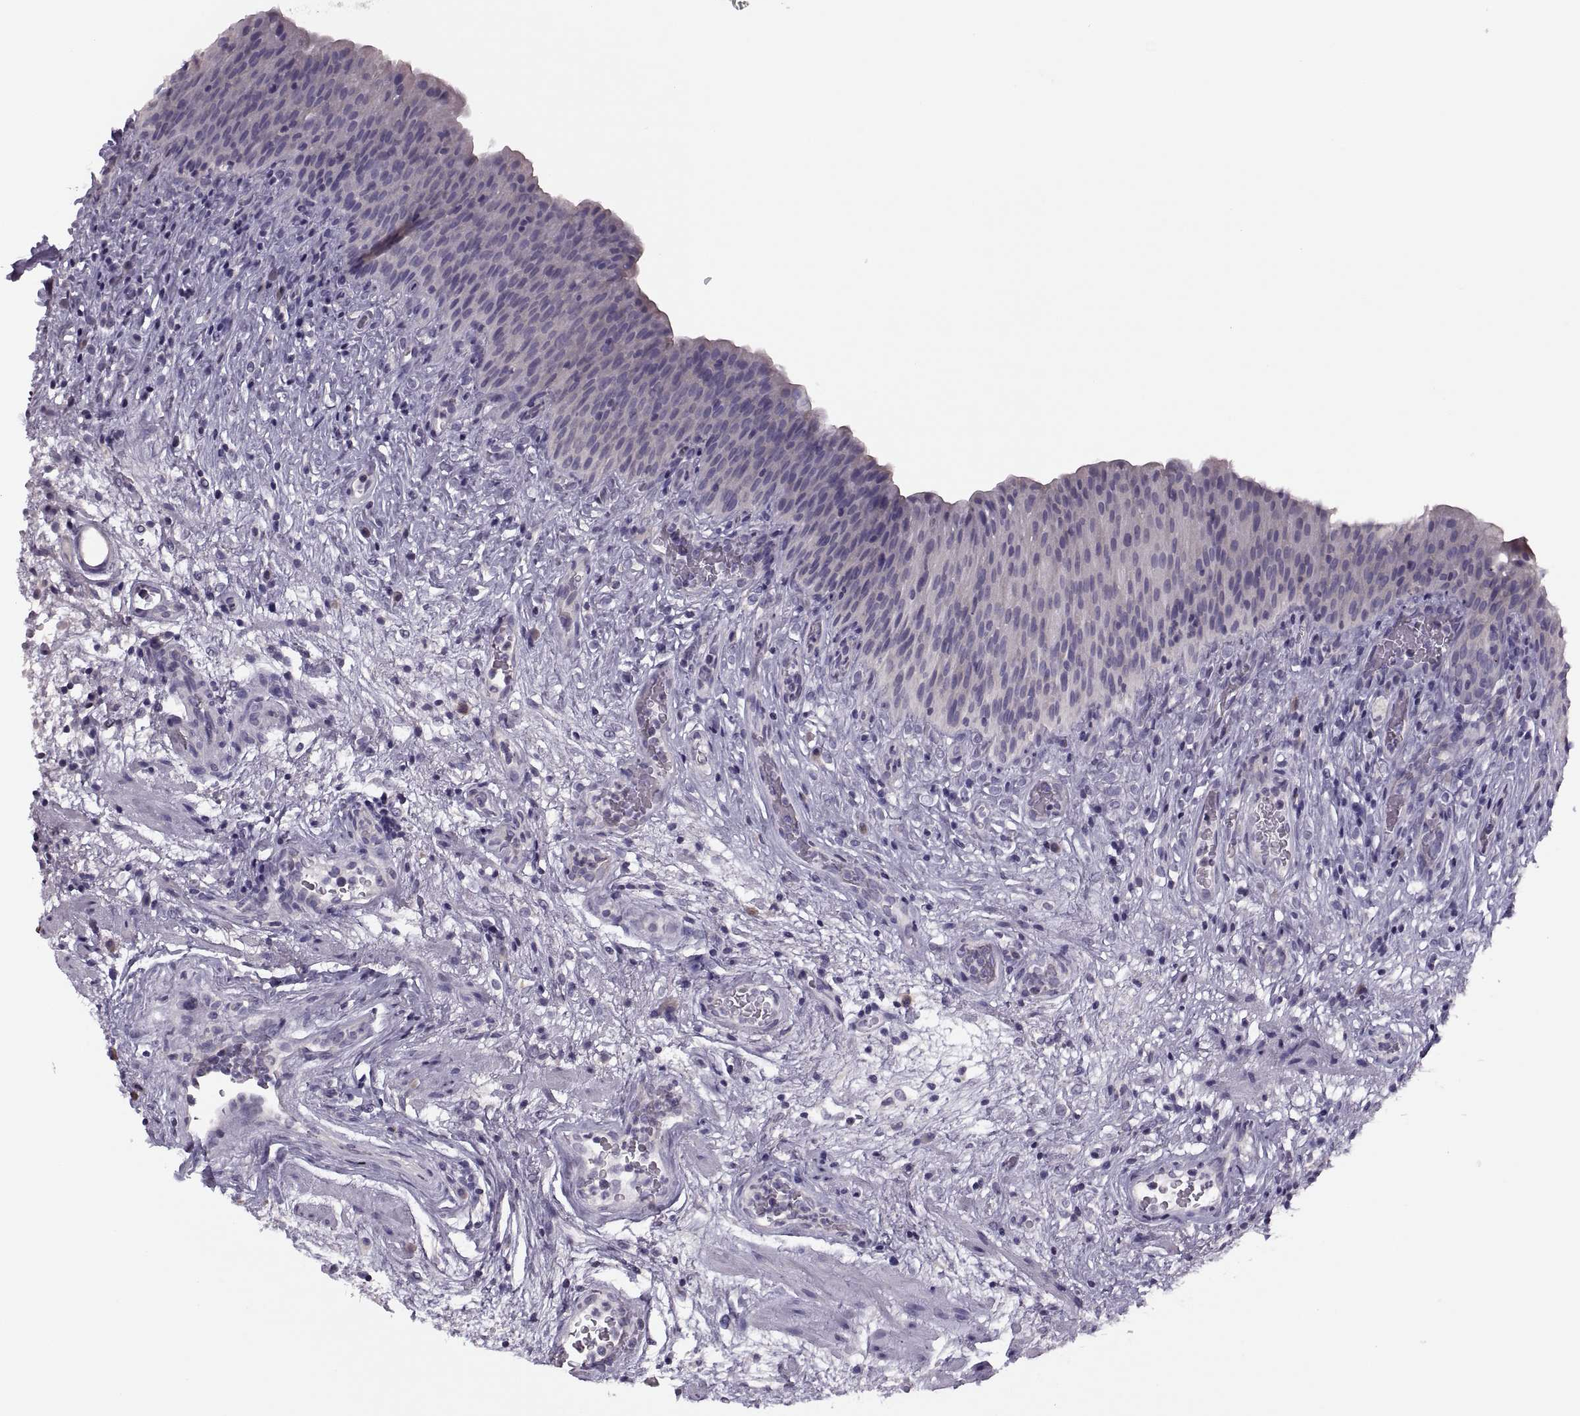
{"staining": {"intensity": "negative", "quantity": "none", "location": "none"}, "tissue": "urinary bladder", "cell_type": "Urothelial cells", "image_type": "normal", "snomed": [{"axis": "morphology", "description": "Normal tissue, NOS"}, {"axis": "topography", "description": "Urinary bladder"}], "caption": "The histopathology image shows no staining of urothelial cells in benign urinary bladder.", "gene": "PRSS54", "patient": {"sex": "male", "age": 76}}